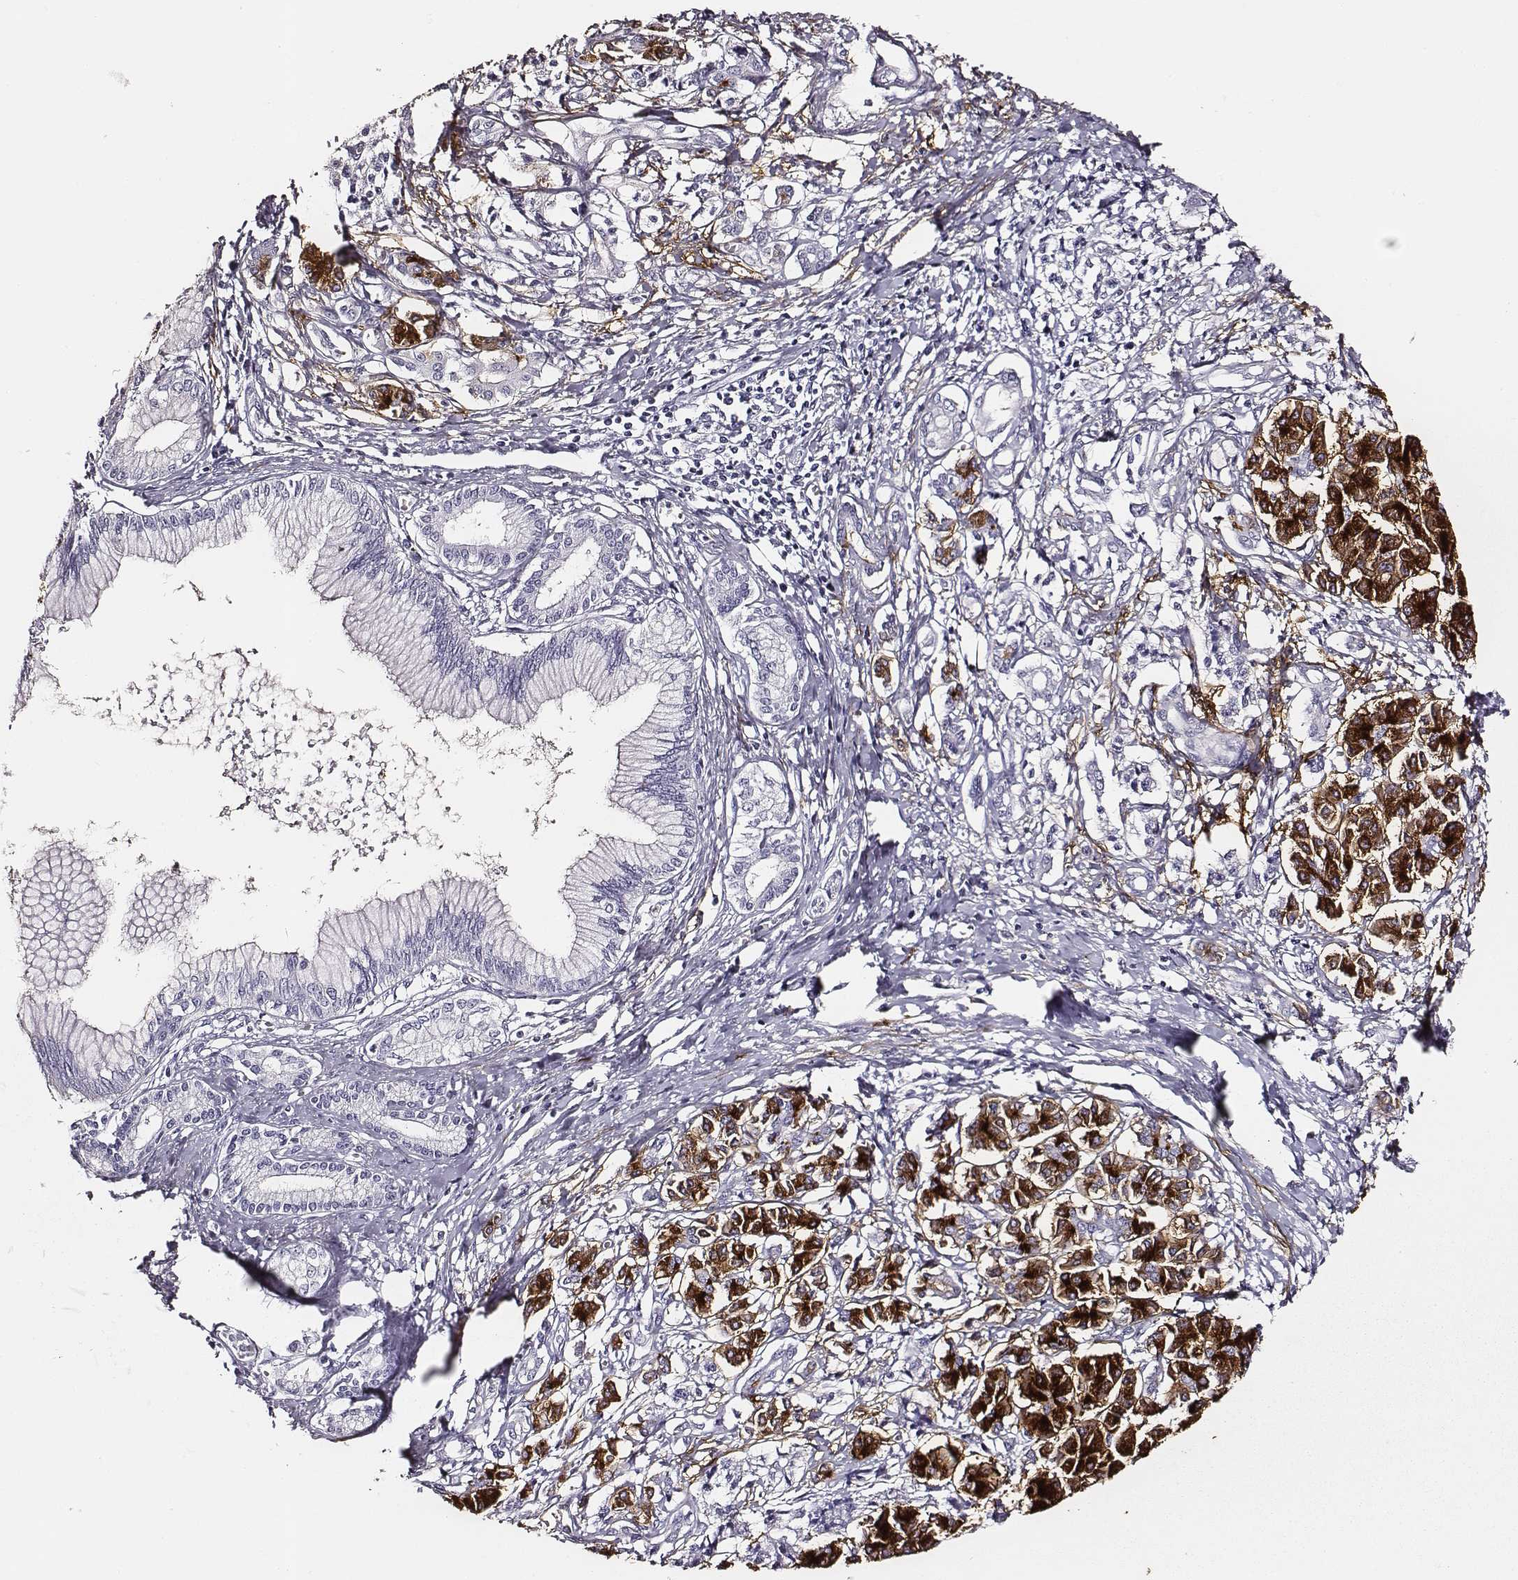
{"staining": {"intensity": "negative", "quantity": "none", "location": "none"}, "tissue": "pancreatic cancer", "cell_type": "Tumor cells", "image_type": "cancer", "snomed": [{"axis": "morphology", "description": "Adenocarcinoma, NOS"}, {"axis": "topography", "description": "Pancreas"}], "caption": "Tumor cells are negative for brown protein staining in pancreatic cancer (adenocarcinoma).", "gene": "DPEP1", "patient": {"sex": "female", "age": 68}}